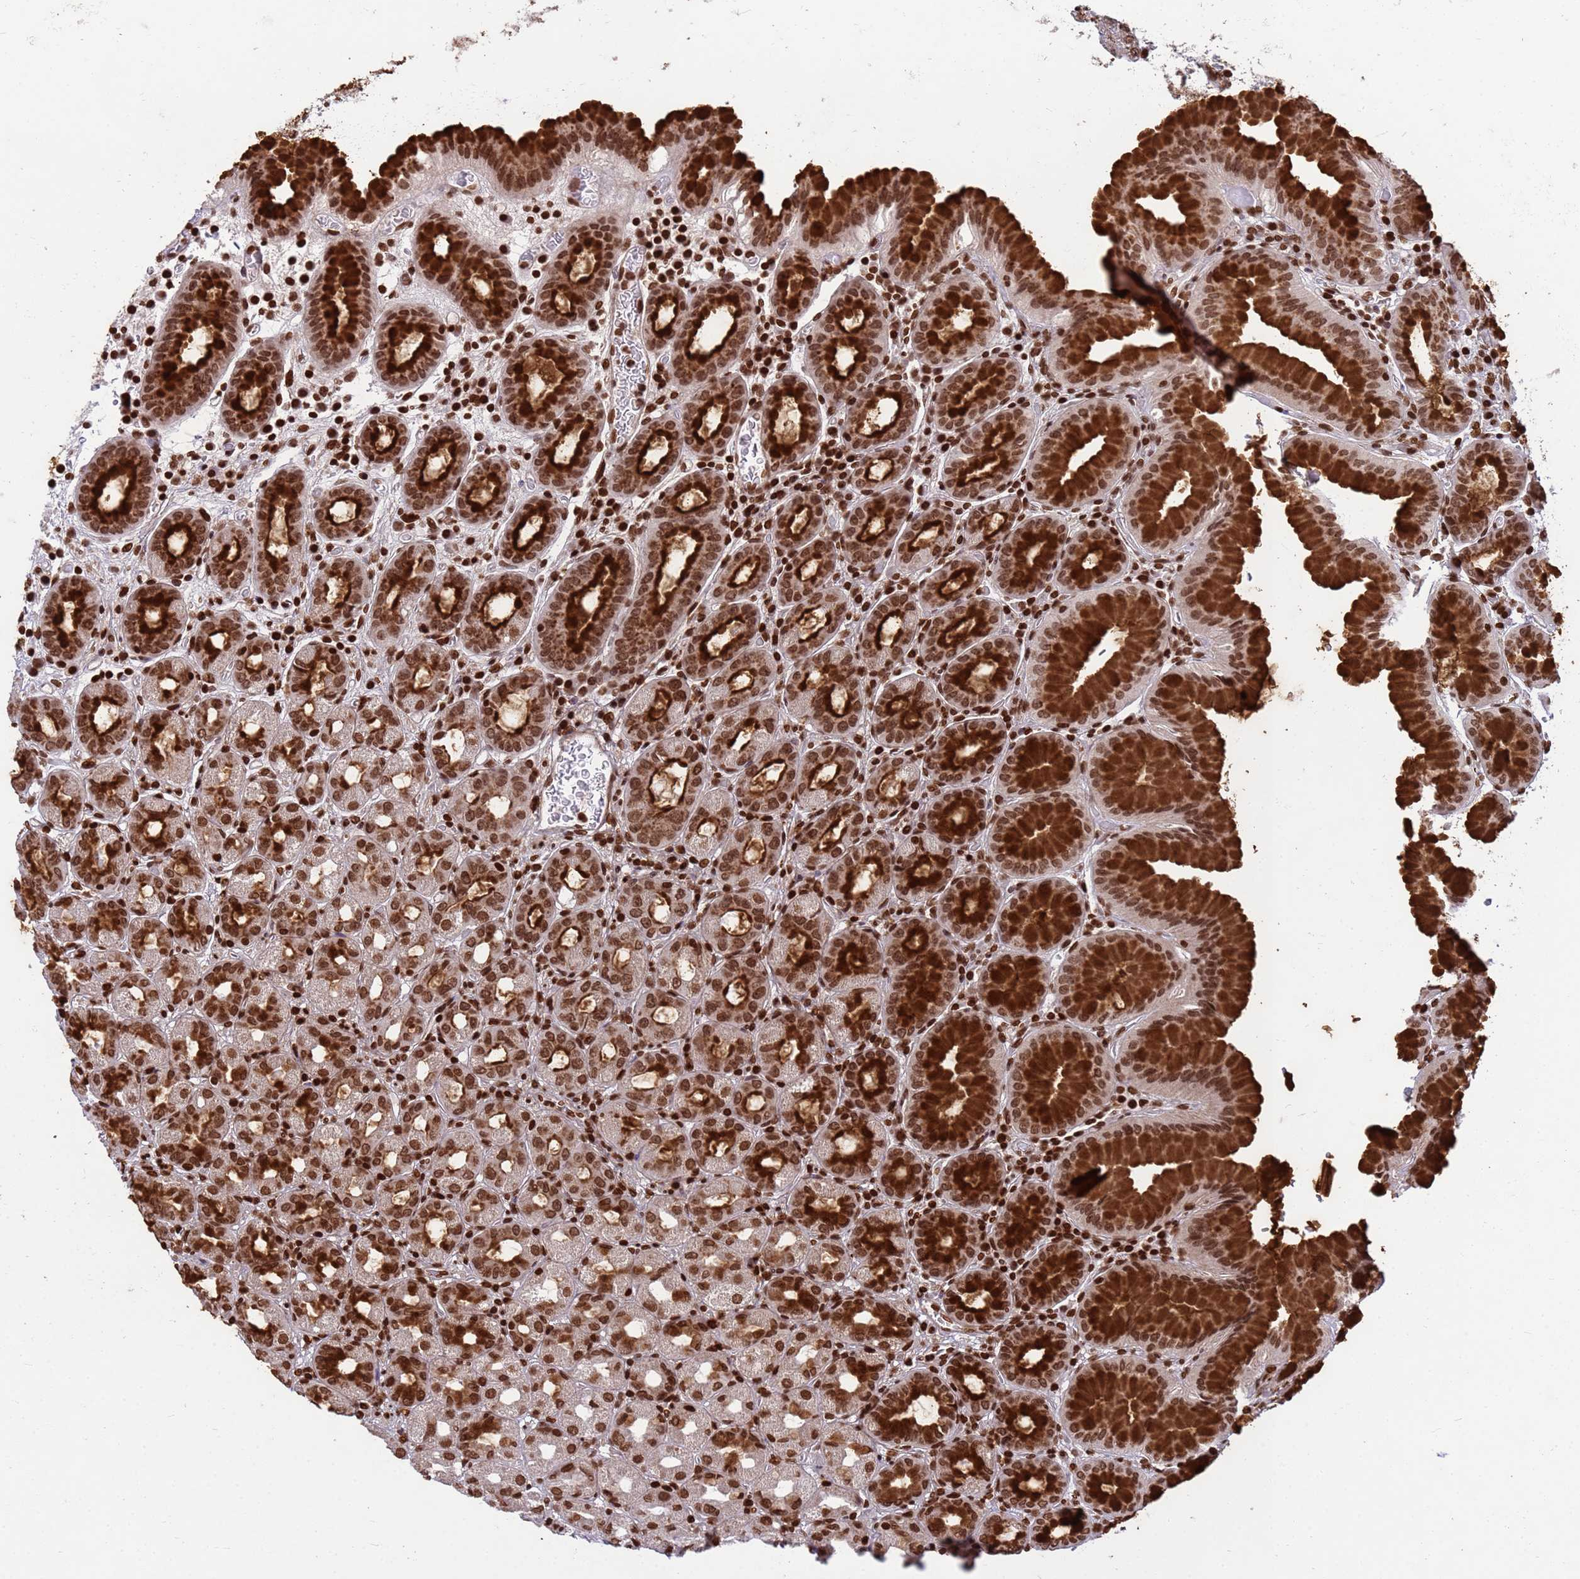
{"staining": {"intensity": "strong", "quantity": ">75%", "location": "cytoplasmic/membranous,nuclear"}, "tissue": "stomach", "cell_type": "Glandular cells", "image_type": "normal", "snomed": [{"axis": "morphology", "description": "Normal tissue, NOS"}, {"axis": "topography", "description": "Stomach, upper"}, {"axis": "topography", "description": "Stomach, lower"}, {"axis": "topography", "description": "Small intestine"}], "caption": "The histopathology image displays staining of unremarkable stomach, revealing strong cytoplasmic/membranous,nuclear protein expression (brown color) within glandular cells.", "gene": "H3", "patient": {"sex": "male", "age": 68}}